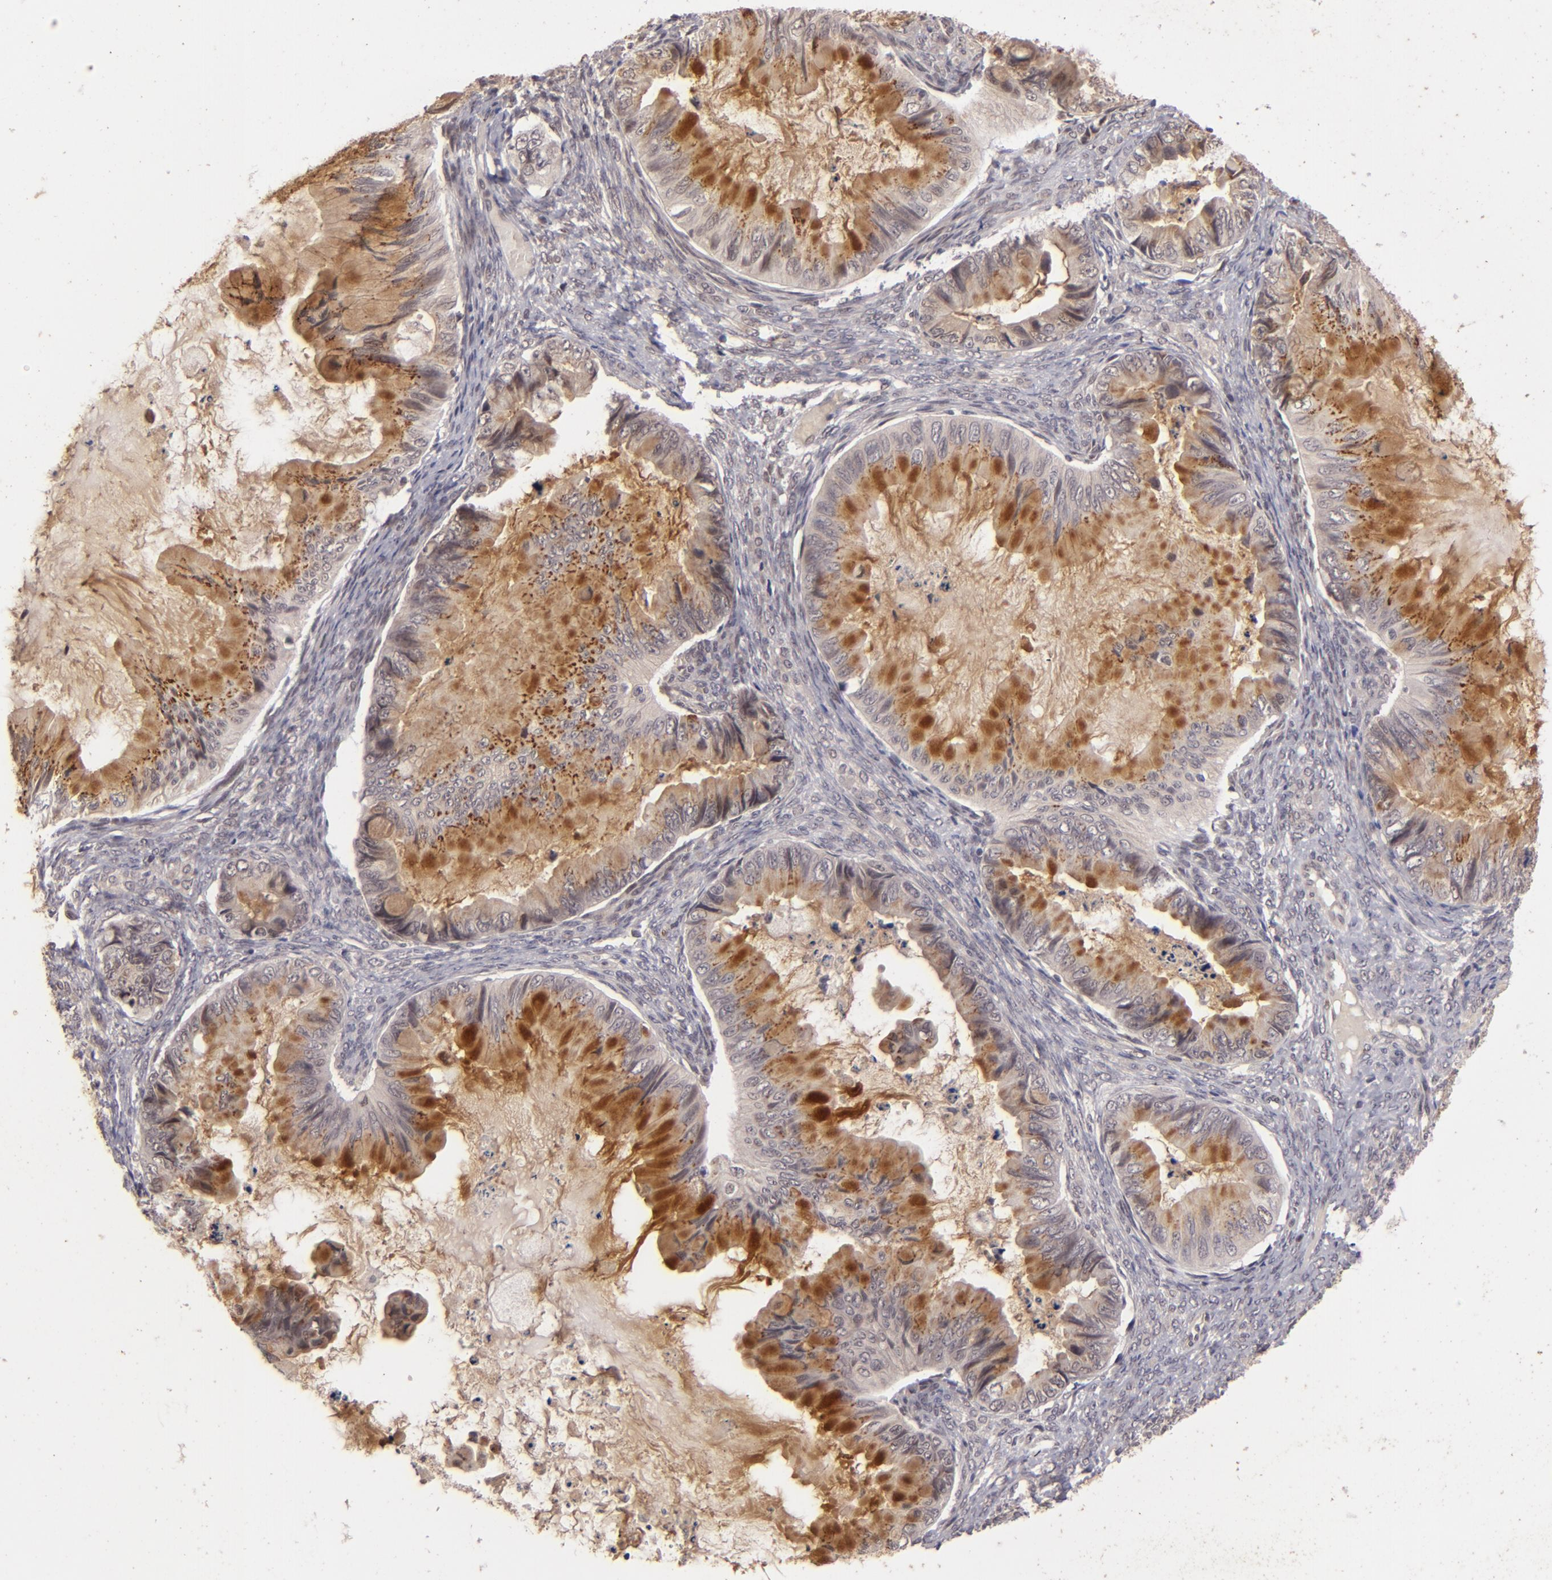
{"staining": {"intensity": "strong", "quantity": "25%-75%", "location": "cytoplasmic/membranous"}, "tissue": "ovarian cancer", "cell_type": "Tumor cells", "image_type": "cancer", "snomed": [{"axis": "morphology", "description": "Cystadenocarcinoma, mucinous, NOS"}, {"axis": "topography", "description": "Ovary"}], "caption": "Immunohistochemical staining of human ovarian cancer demonstrates high levels of strong cytoplasmic/membranous staining in approximately 25%-75% of tumor cells.", "gene": "DFFA", "patient": {"sex": "female", "age": 36}}